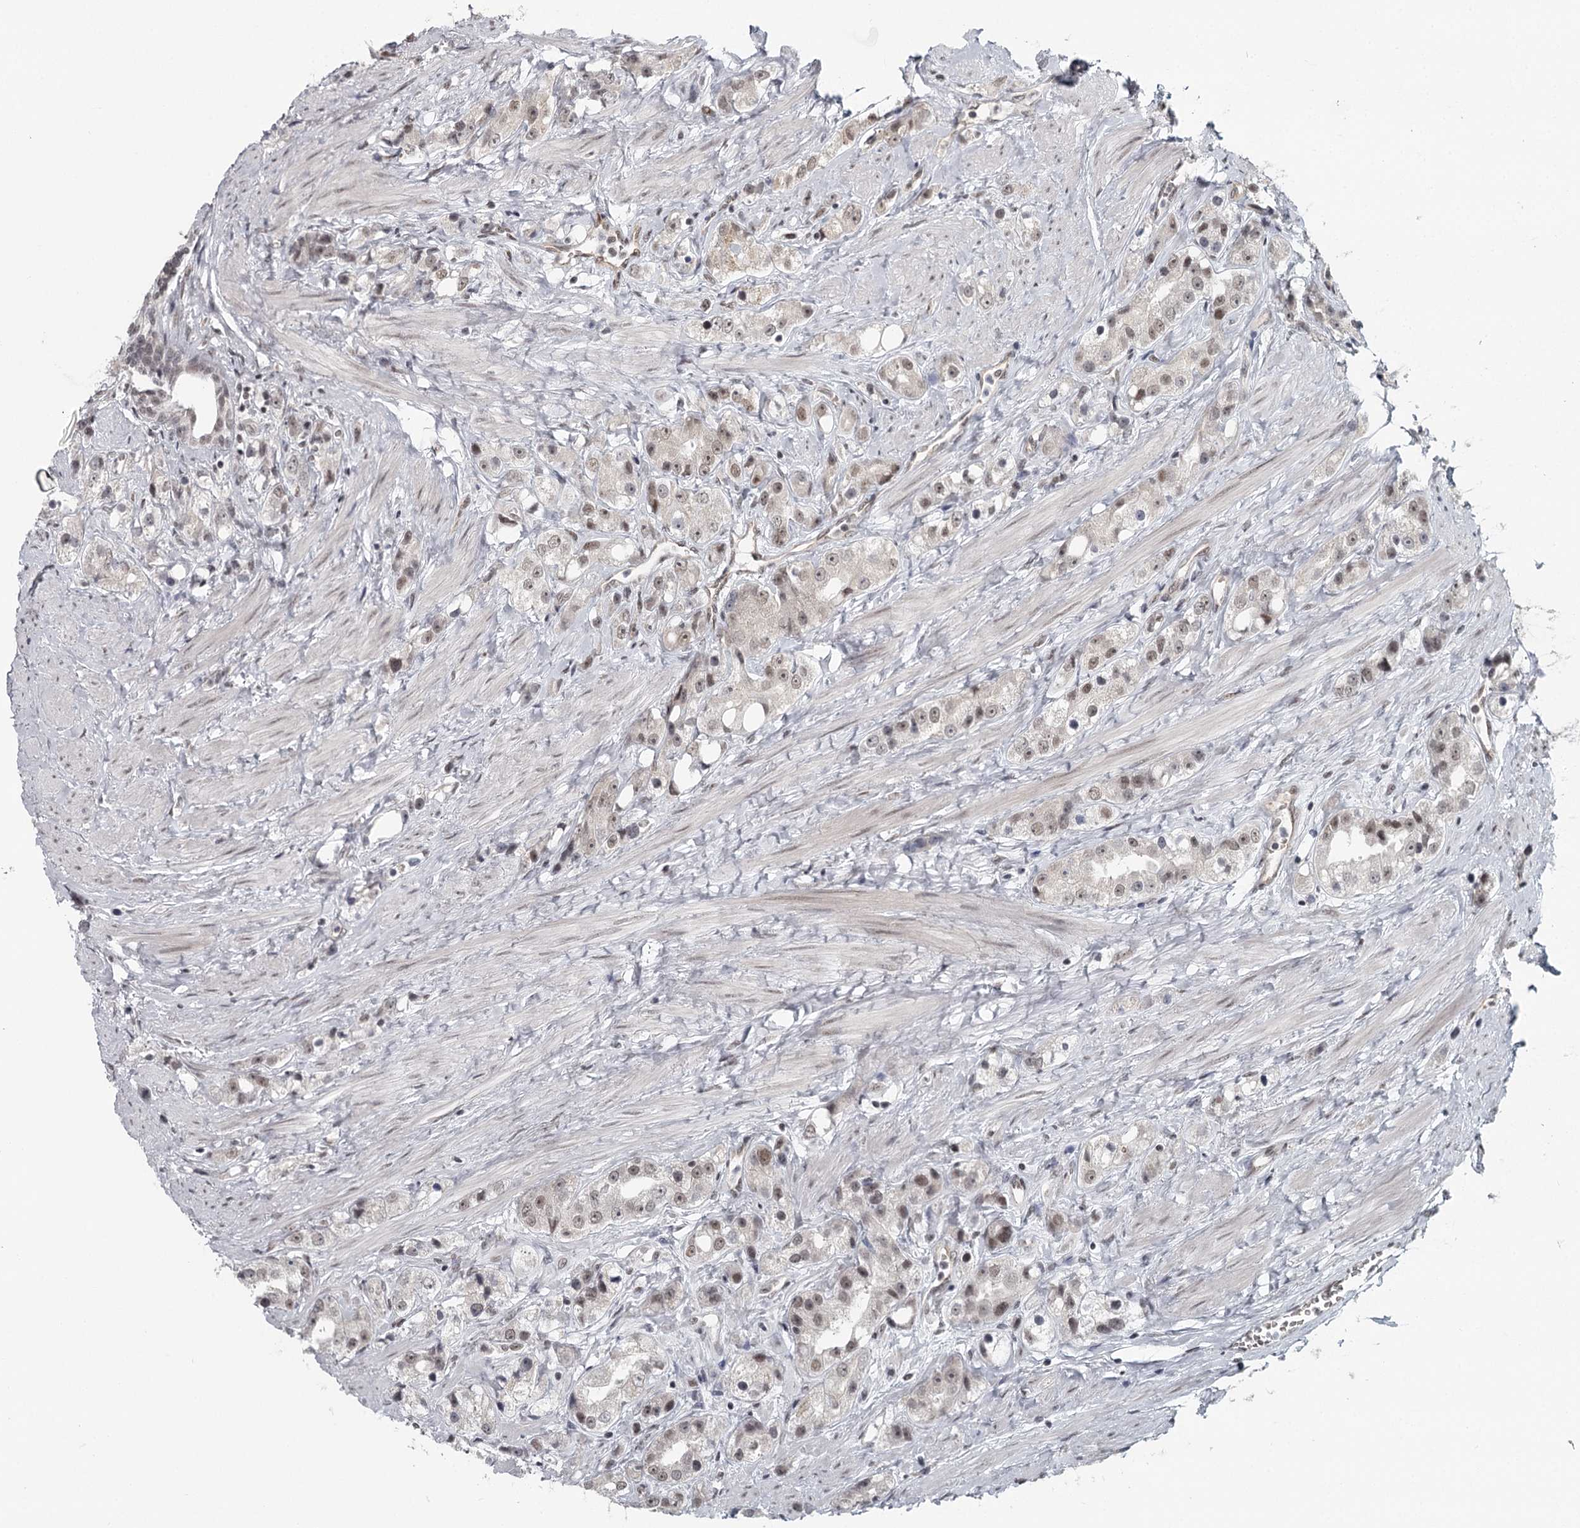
{"staining": {"intensity": "weak", "quantity": ">75%", "location": "nuclear"}, "tissue": "prostate cancer", "cell_type": "Tumor cells", "image_type": "cancer", "snomed": [{"axis": "morphology", "description": "Adenocarcinoma, NOS"}, {"axis": "topography", "description": "Prostate"}], "caption": "Prostate cancer tissue displays weak nuclear positivity in approximately >75% of tumor cells", "gene": "FAM13C", "patient": {"sex": "male", "age": 79}}